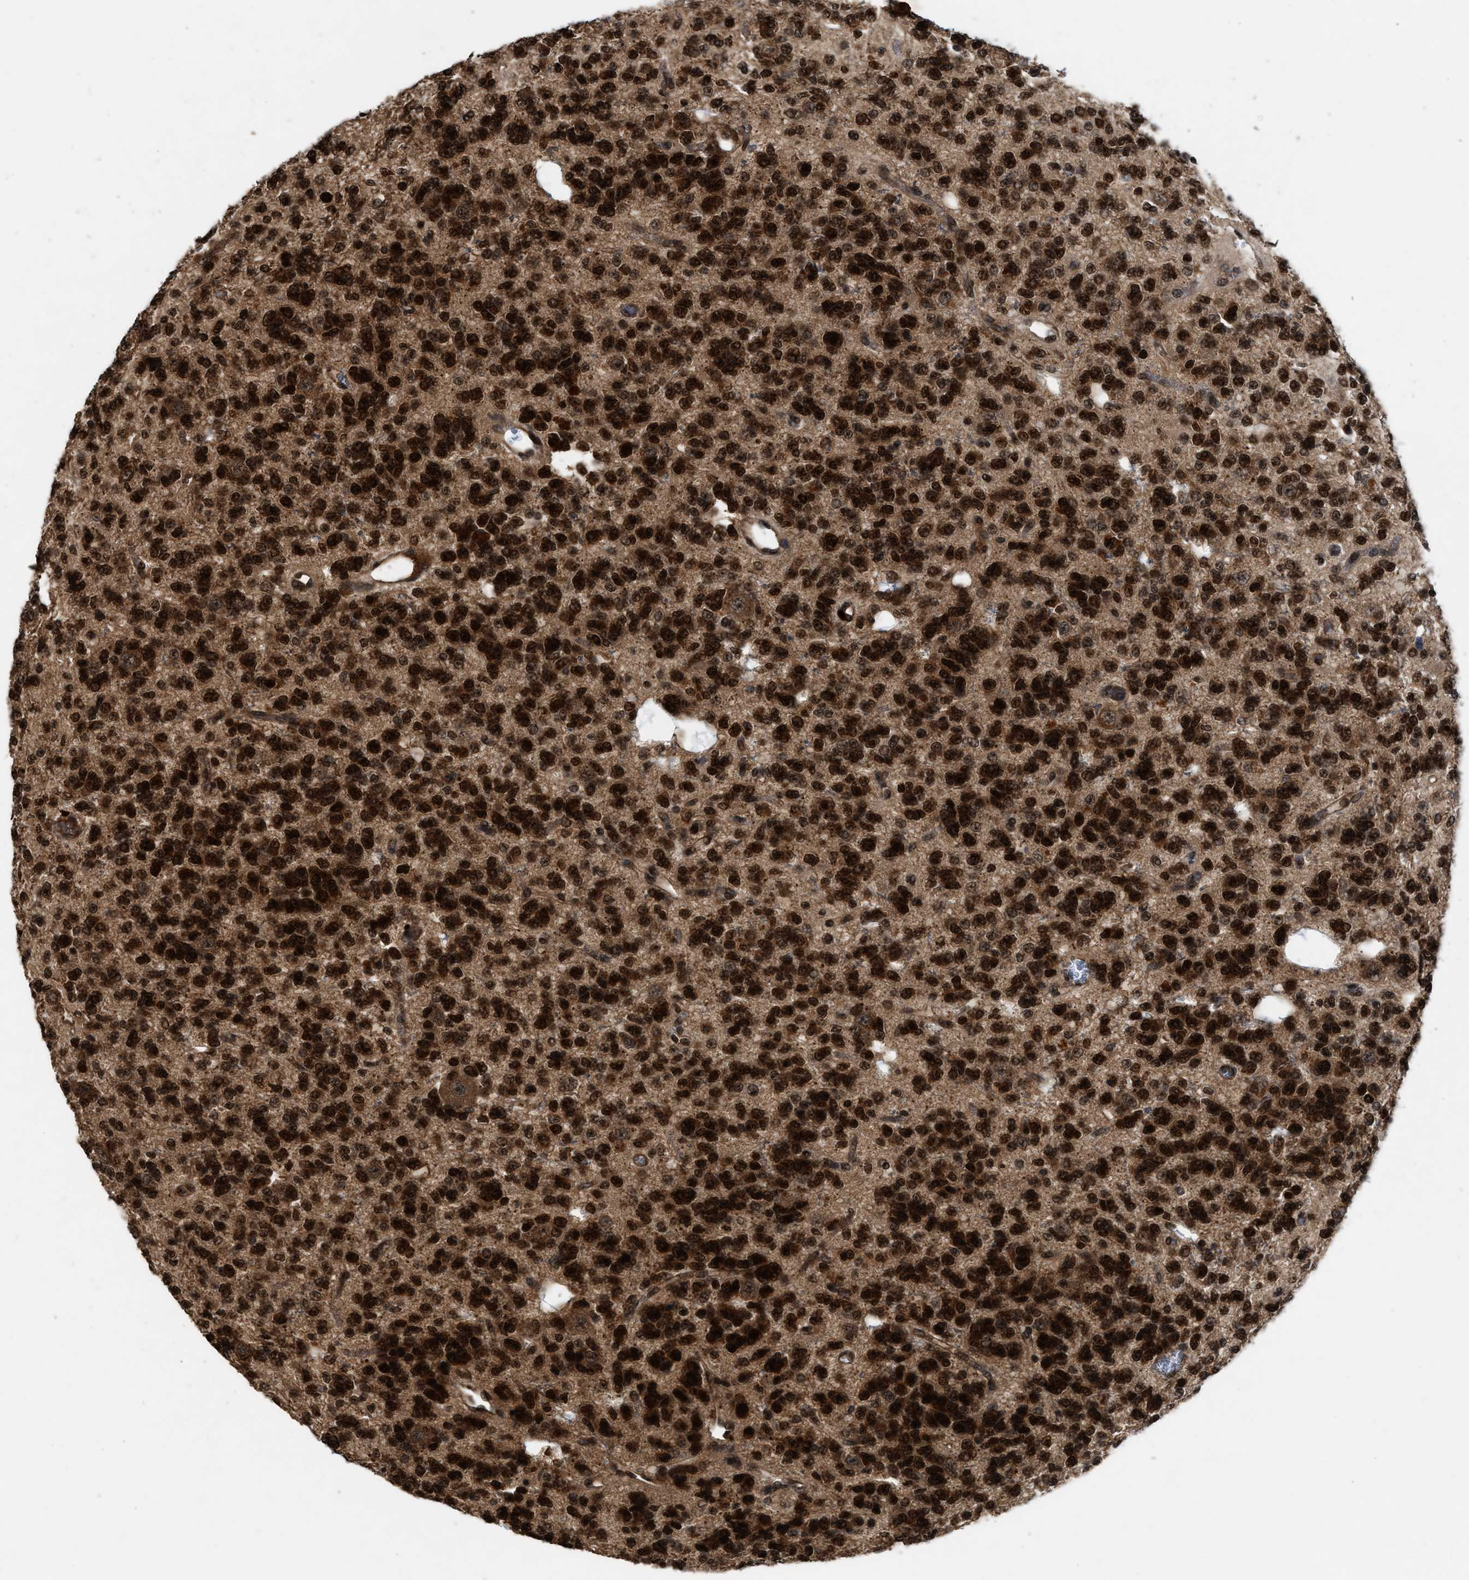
{"staining": {"intensity": "strong", "quantity": ">75%", "location": "nuclear"}, "tissue": "glioma", "cell_type": "Tumor cells", "image_type": "cancer", "snomed": [{"axis": "morphology", "description": "Glioma, malignant, Low grade"}, {"axis": "topography", "description": "Brain"}], "caption": "Immunohistochemistry (IHC) of human glioma shows high levels of strong nuclear expression in approximately >75% of tumor cells. (DAB (3,3'-diaminobenzidine) IHC, brown staining for protein, blue staining for nuclei).", "gene": "RUSC2", "patient": {"sex": "male", "age": 38}}